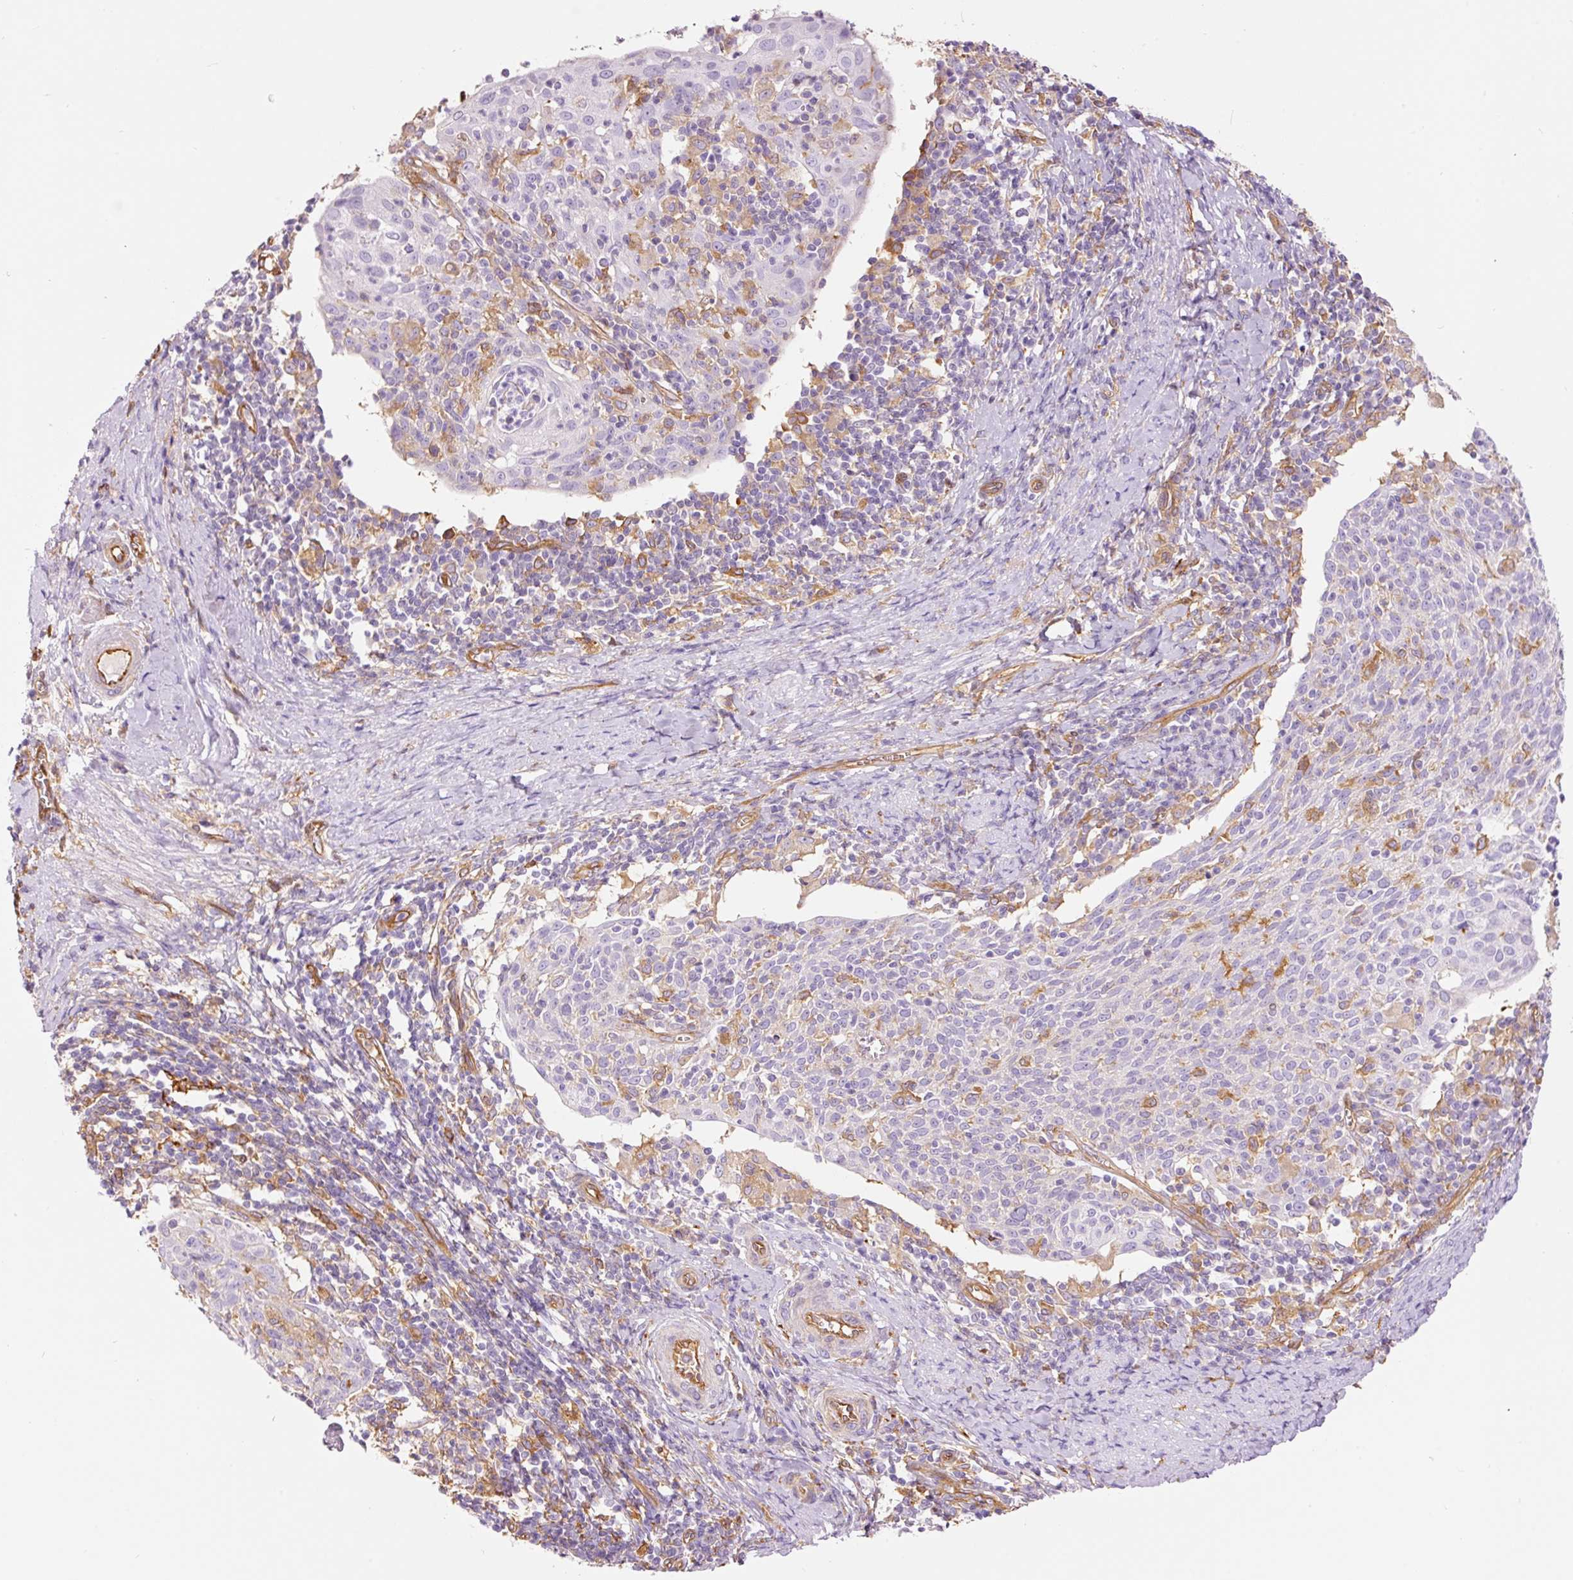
{"staining": {"intensity": "negative", "quantity": "none", "location": "none"}, "tissue": "cervical cancer", "cell_type": "Tumor cells", "image_type": "cancer", "snomed": [{"axis": "morphology", "description": "Squamous cell carcinoma, NOS"}, {"axis": "topography", "description": "Cervix"}], "caption": "There is no significant expression in tumor cells of cervical squamous cell carcinoma. (DAB IHC with hematoxylin counter stain).", "gene": "IL10RB", "patient": {"sex": "female", "age": 52}}